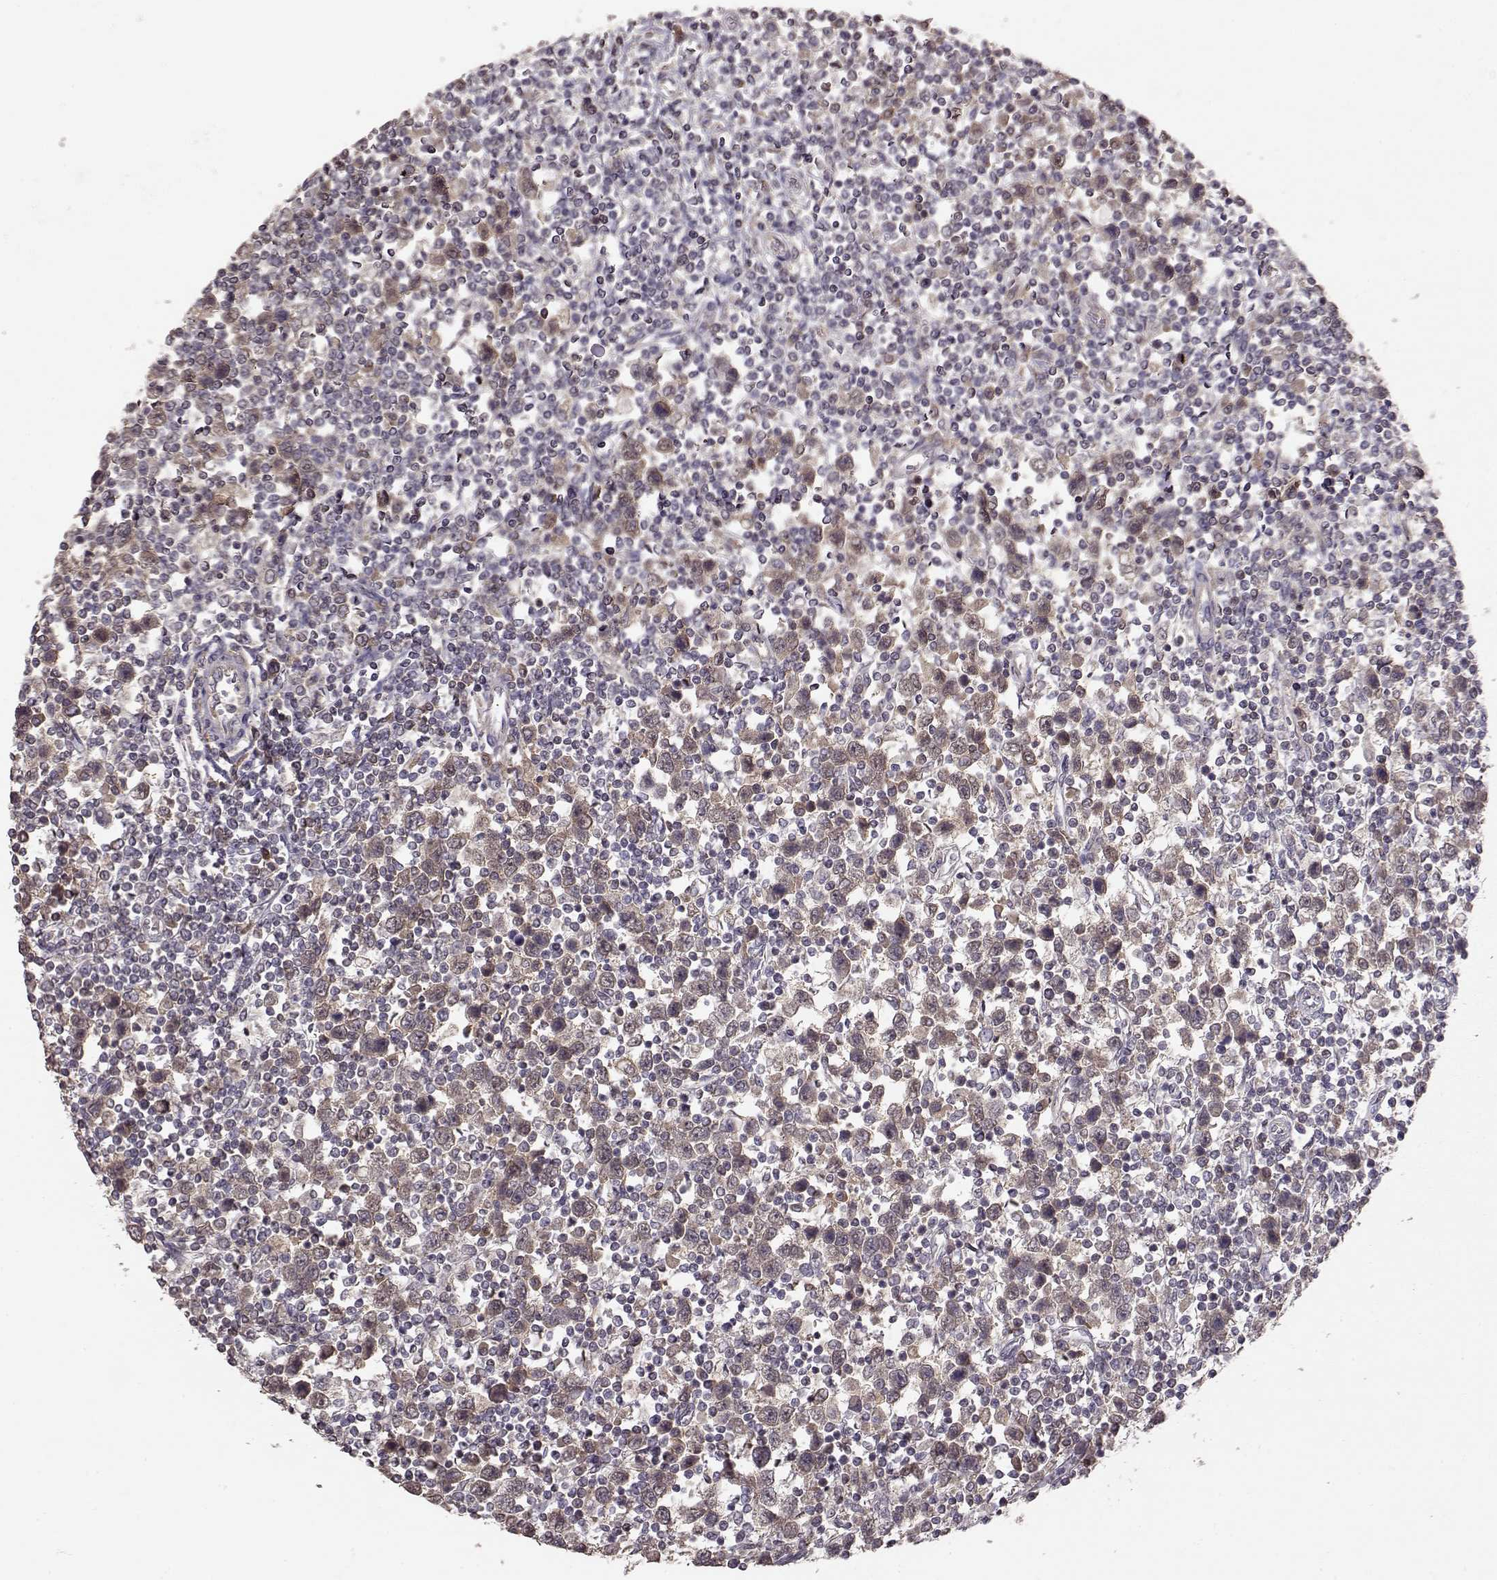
{"staining": {"intensity": "weak", "quantity": "25%-75%", "location": "cytoplasmic/membranous"}, "tissue": "testis cancer", "cell_type": "Tumor cells", "image_type": "cancer", "snomed": [{"axis": "morphology", "description": "Normal tissue, NOS"}, {"axis": "morphology", "description": "Seminoma, NOS"}, {"axis": "topography", "description": "Testis"}, {"axis": "topography", "description": "Epididymis"}], "caption": "Human testis cancer (seminoma) stained with a protein marker demonstrates weak staining in tumor cells.", "gene": "PMCH", "patient": {"sex": "male", "age": 34}}